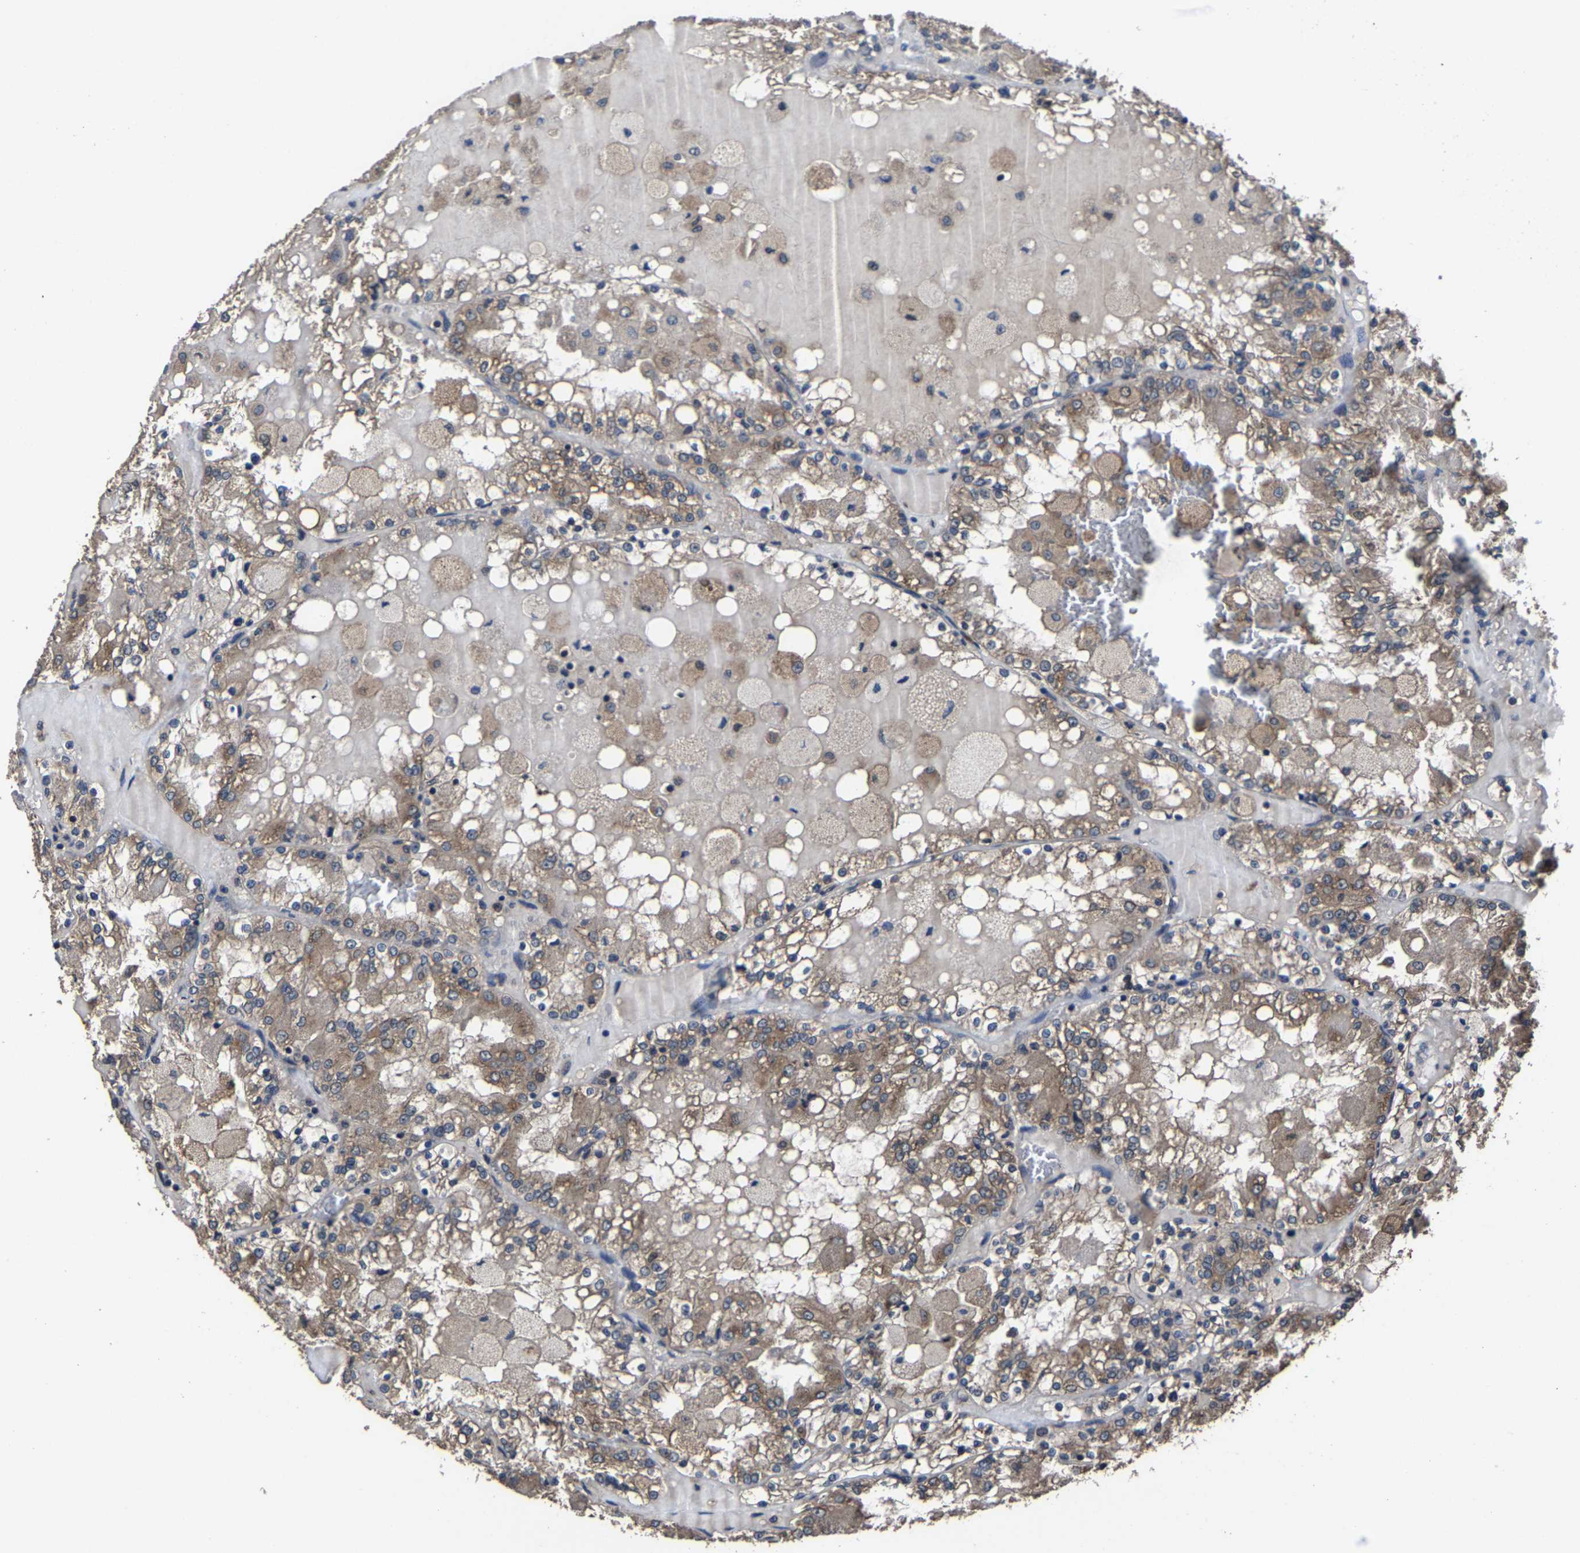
{"staining": {"intensity": "moderate", "quantity": ">75%", "location": "cytoplasmic/membranous"}, "tissue": "renal cancer", "cell_type": "Tumor cells", "image_type": "cancer", "snomed": [{"axis": "morphology", "description": "Adenocarcinoma, NOS"}, {"axis": "topography", "description": "Kidney"}], "caption": "Immunohistochemistry (IHC) image of renal cancer stained for a protein (brown), which exhibits medium levels of moderate cytoplasmic/membranous staining in about >75% of tumor cells.", "gene": "EBAG9", "patient": {"sex": "female", "age": 56}}